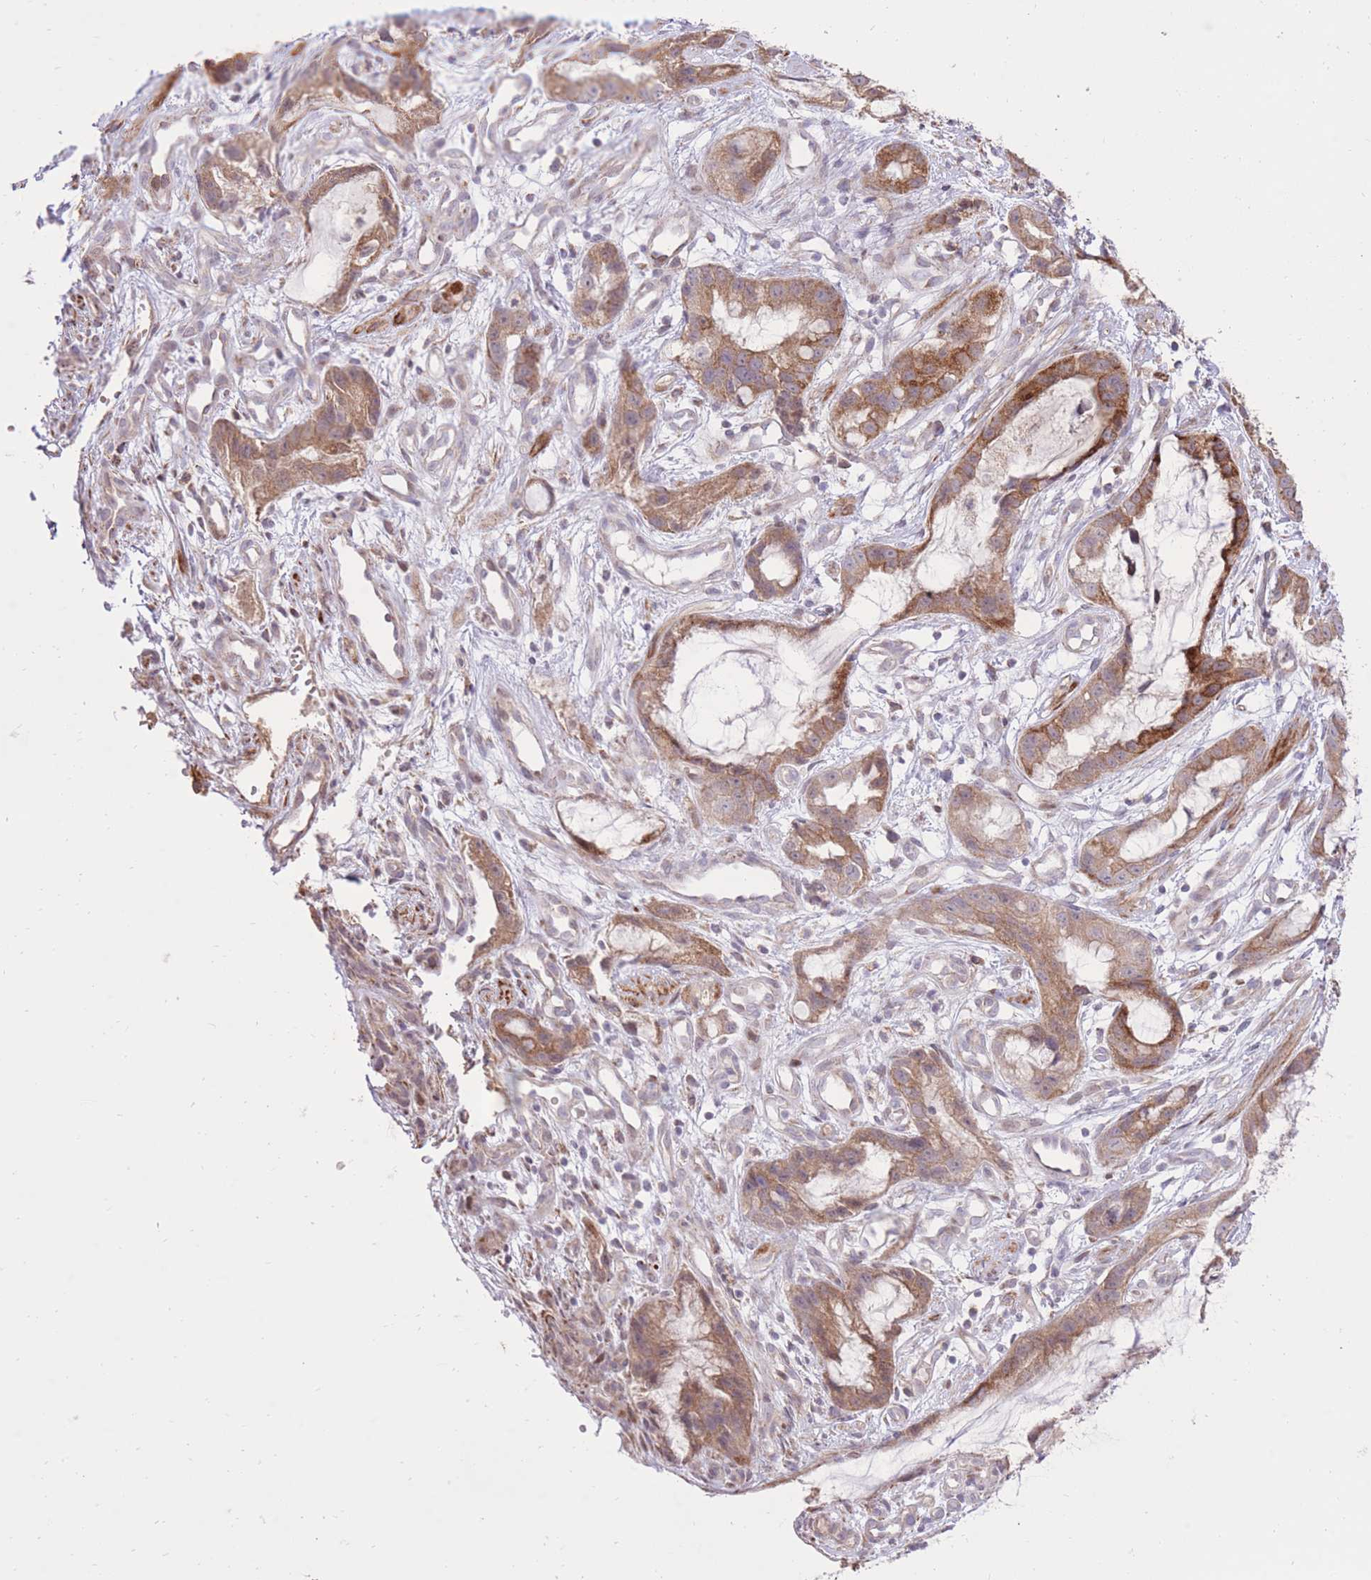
{"staining": {"intensity": "moderate", "quantity": ">75%", "location": "cytoplasmic/membranous"}, "tissue": "stomach cancer", "cell_type": "Tumor cells", "image_type": "cancer", "snomed": [{"axis": "morphology", "description": "Adenocarcinoma, NOS"}, {"axis": "topography", "description": "Stomach"}], "caption": "Immunohistochemical staining of human stomach adenocarcinoma reveals medium levels of moderate cytoplasmic/membranous positivity in about >75% of tumor cells. (IHC, brightfield microscopy, high magnification).", "gene": "SLC4A4", "patient": {"sex": "male", "age": 55}}